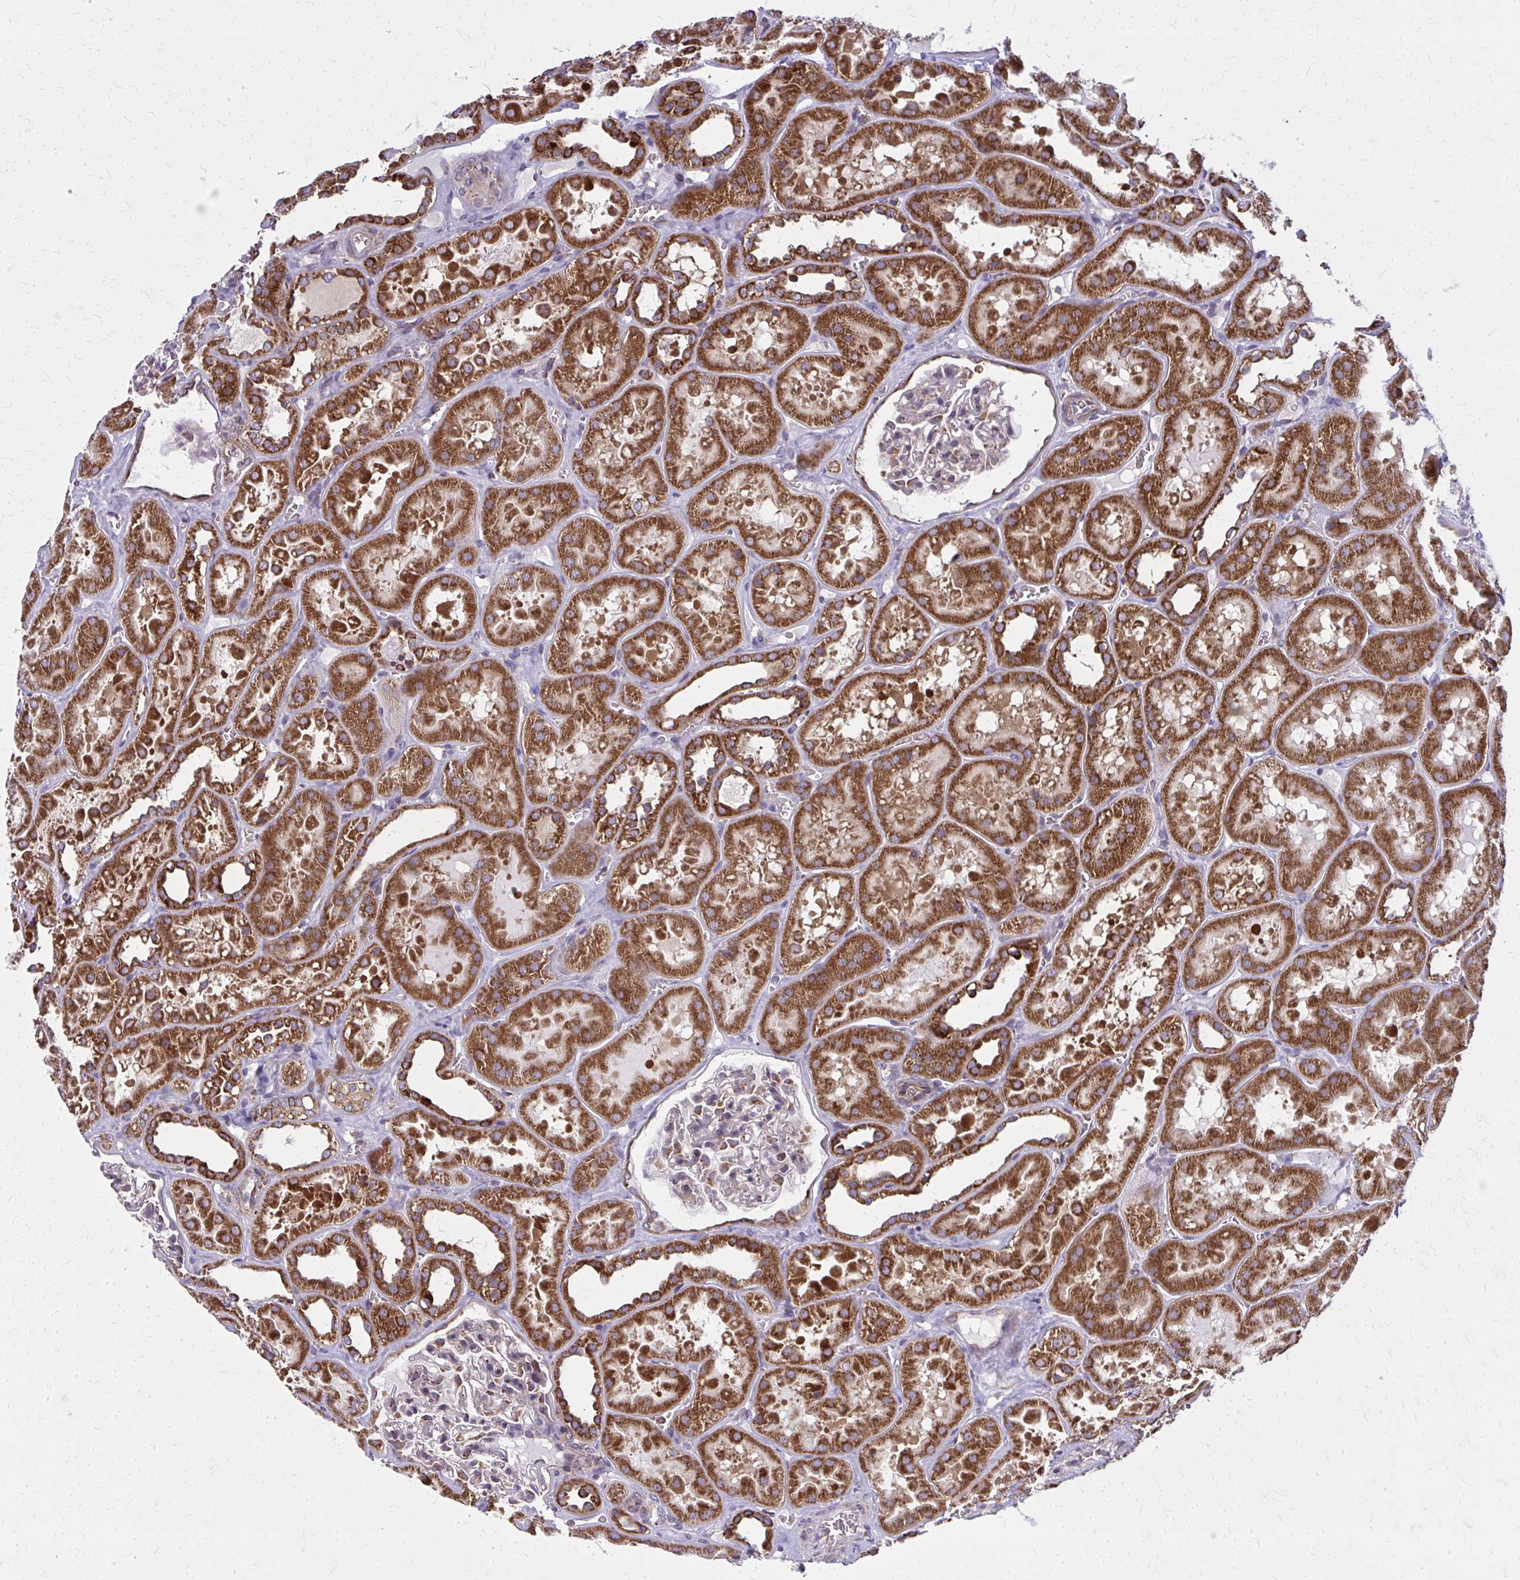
{"staining": {"intensity": "moderate", "quantity": "<25%", "location": "cytoplasmic/membranous"}, "tissue": "kidney", "cell_type": "Cells in glomeruli", "image_type": "normal", "snomed": [{"axis": "morphology", "description": "Normal tissue, NOS"}, {"axis": "topography", "description": "Kidney"}], "caption": "Moderate cytoplasmic/membranous protein expression is present in approximately <25% of cells in glomeruli in kidney. Using DAB (3,3'-diaminobenzidine) (brown) and hematoxylin (blue) stains, captured at high magnification using brightfield microscopy.", "gene": "PDK4", "patient": {"sex": "female", "age": 41}}